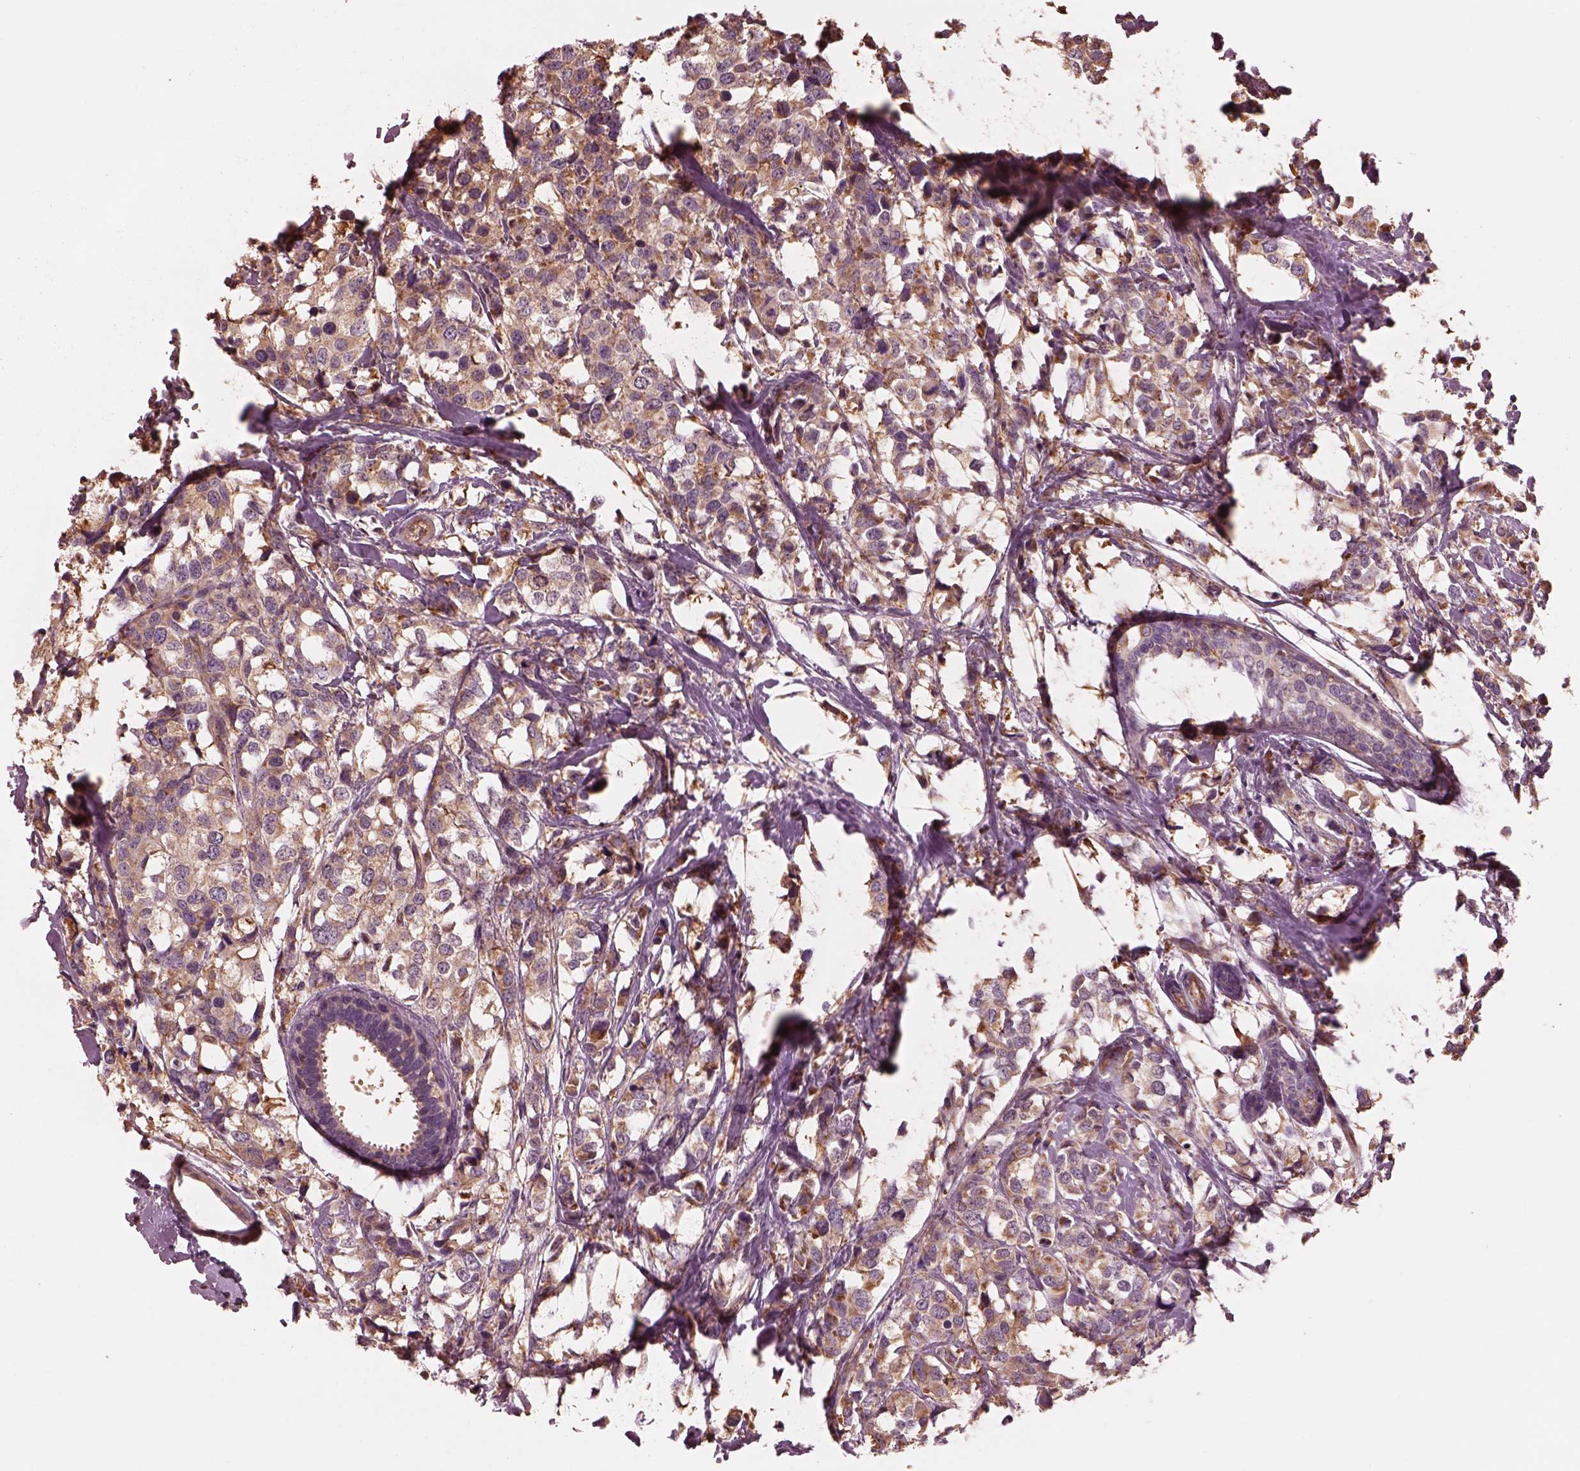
{"staining": {"intensity": "moderate", "quantity": ">75%", "location": "cytoplasmic/membranous"}, "tissue": "breast cancer", "cell_type": "Tumor cells", "image_type": "cancer", "snomed": [{"axis": "morphology", "description": "Lobular carcinoma"}, {"axis": "topography", "description": "Breast"}], "caption": "A histopathology image showing moderate cytoplasmic/membranous expression in about >75% of tumor cells in breast cancer, as visualized by brown immunohistochemical staining.", "gene": "STK33", "patient": {"sex": "female", "age": 59}}